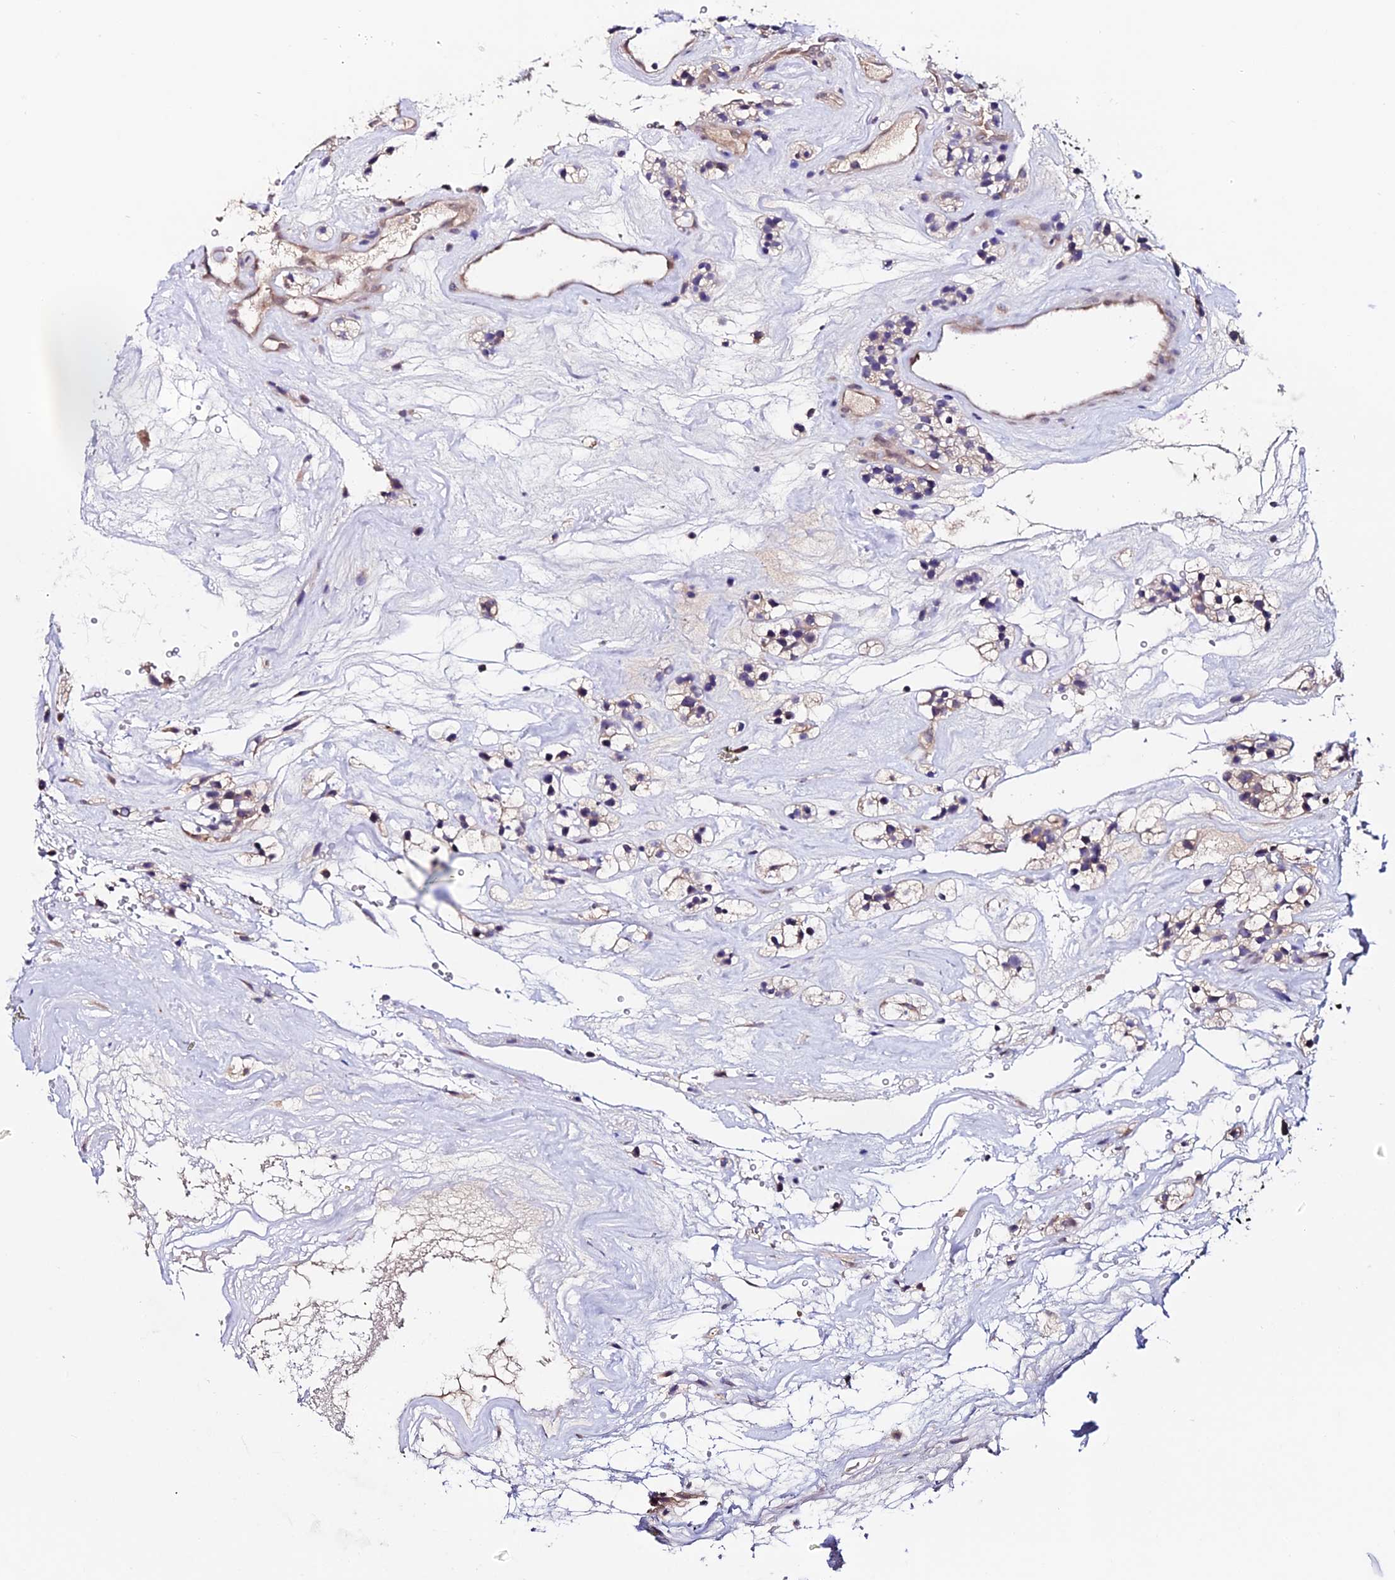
{"staining": {"intensity": "negative", "quantity": "none", "location": "none"}, "tissue": "renal cancer", "cell_type": "Tumor cells", "image_type": "cancer", "snomed": [{"axis": "morphology", "description": "Adenocarcinoma, NOS"}, {"axis": "topography", "description": "Kidney"}], "caption": "Immunohistochemistry (IHC) histopathology image of neoplastic tissue: renal cancer stained with DAB exhibits no significant protein positivity in tumor cells.", "gene": "FZD8", "patient": {"sex": "female", "age": 57}}